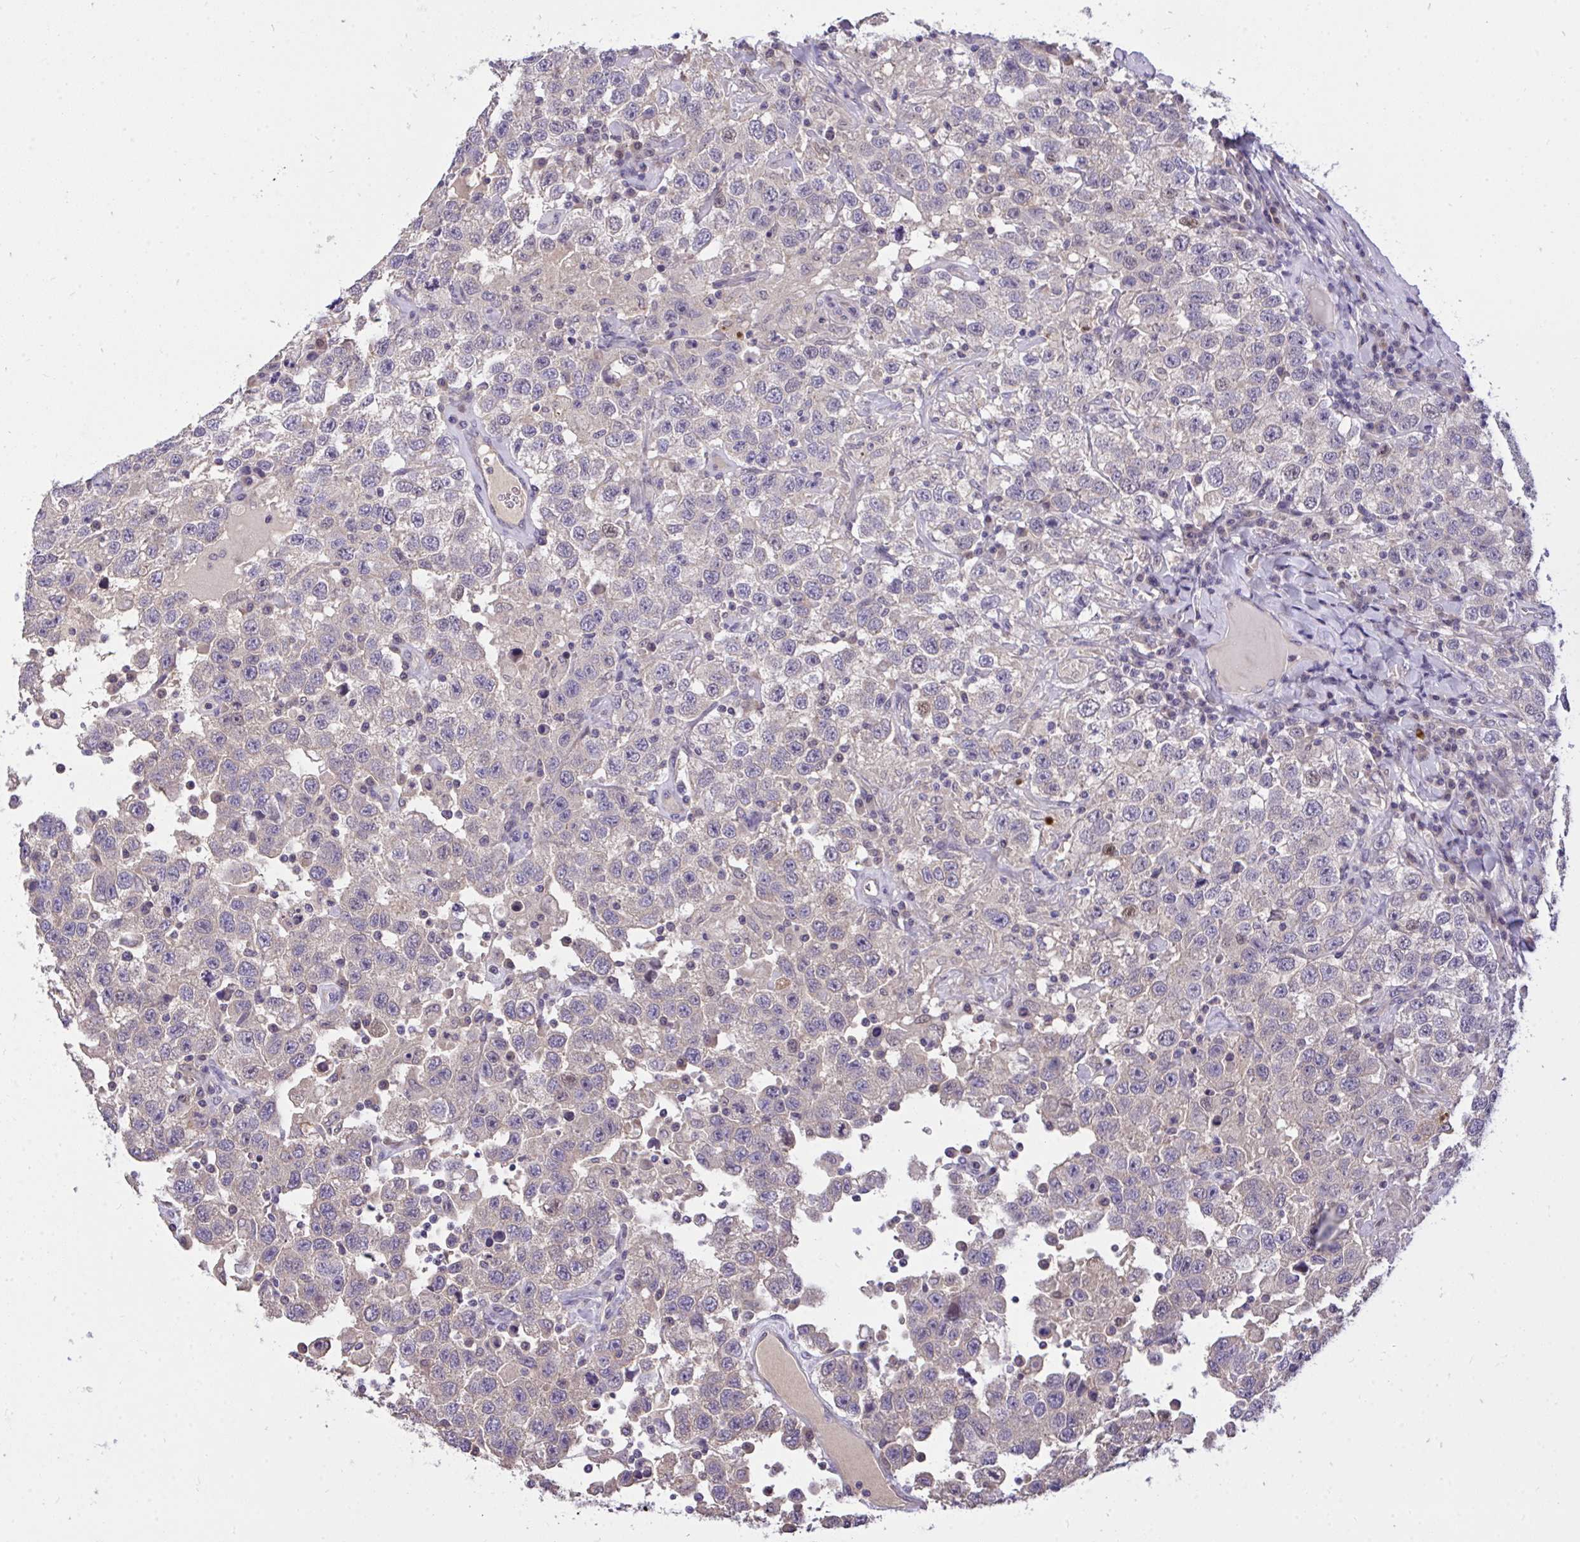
{"staining": {"intensity": "weak", "quantity": "<25%", "location": "nuclear"}, "tissue": "testis cancer", "cell_type": "Tumor cells", "image_type": "cancer", "snomed": [{"axis": "morphology", "description": "Seminoma, NOS"}, {"axis": "topography", "description": "Testis"}], "caption": "Protein analysis of testis seminoma exhibits no significant positivity in tumor cells. (DAB (3,3'-diaminobenzidine) immunohistochemistry with hematoxylin counter stain).", "gene": "C19orf54", "patient": {"sex": "male", "age": 41}}